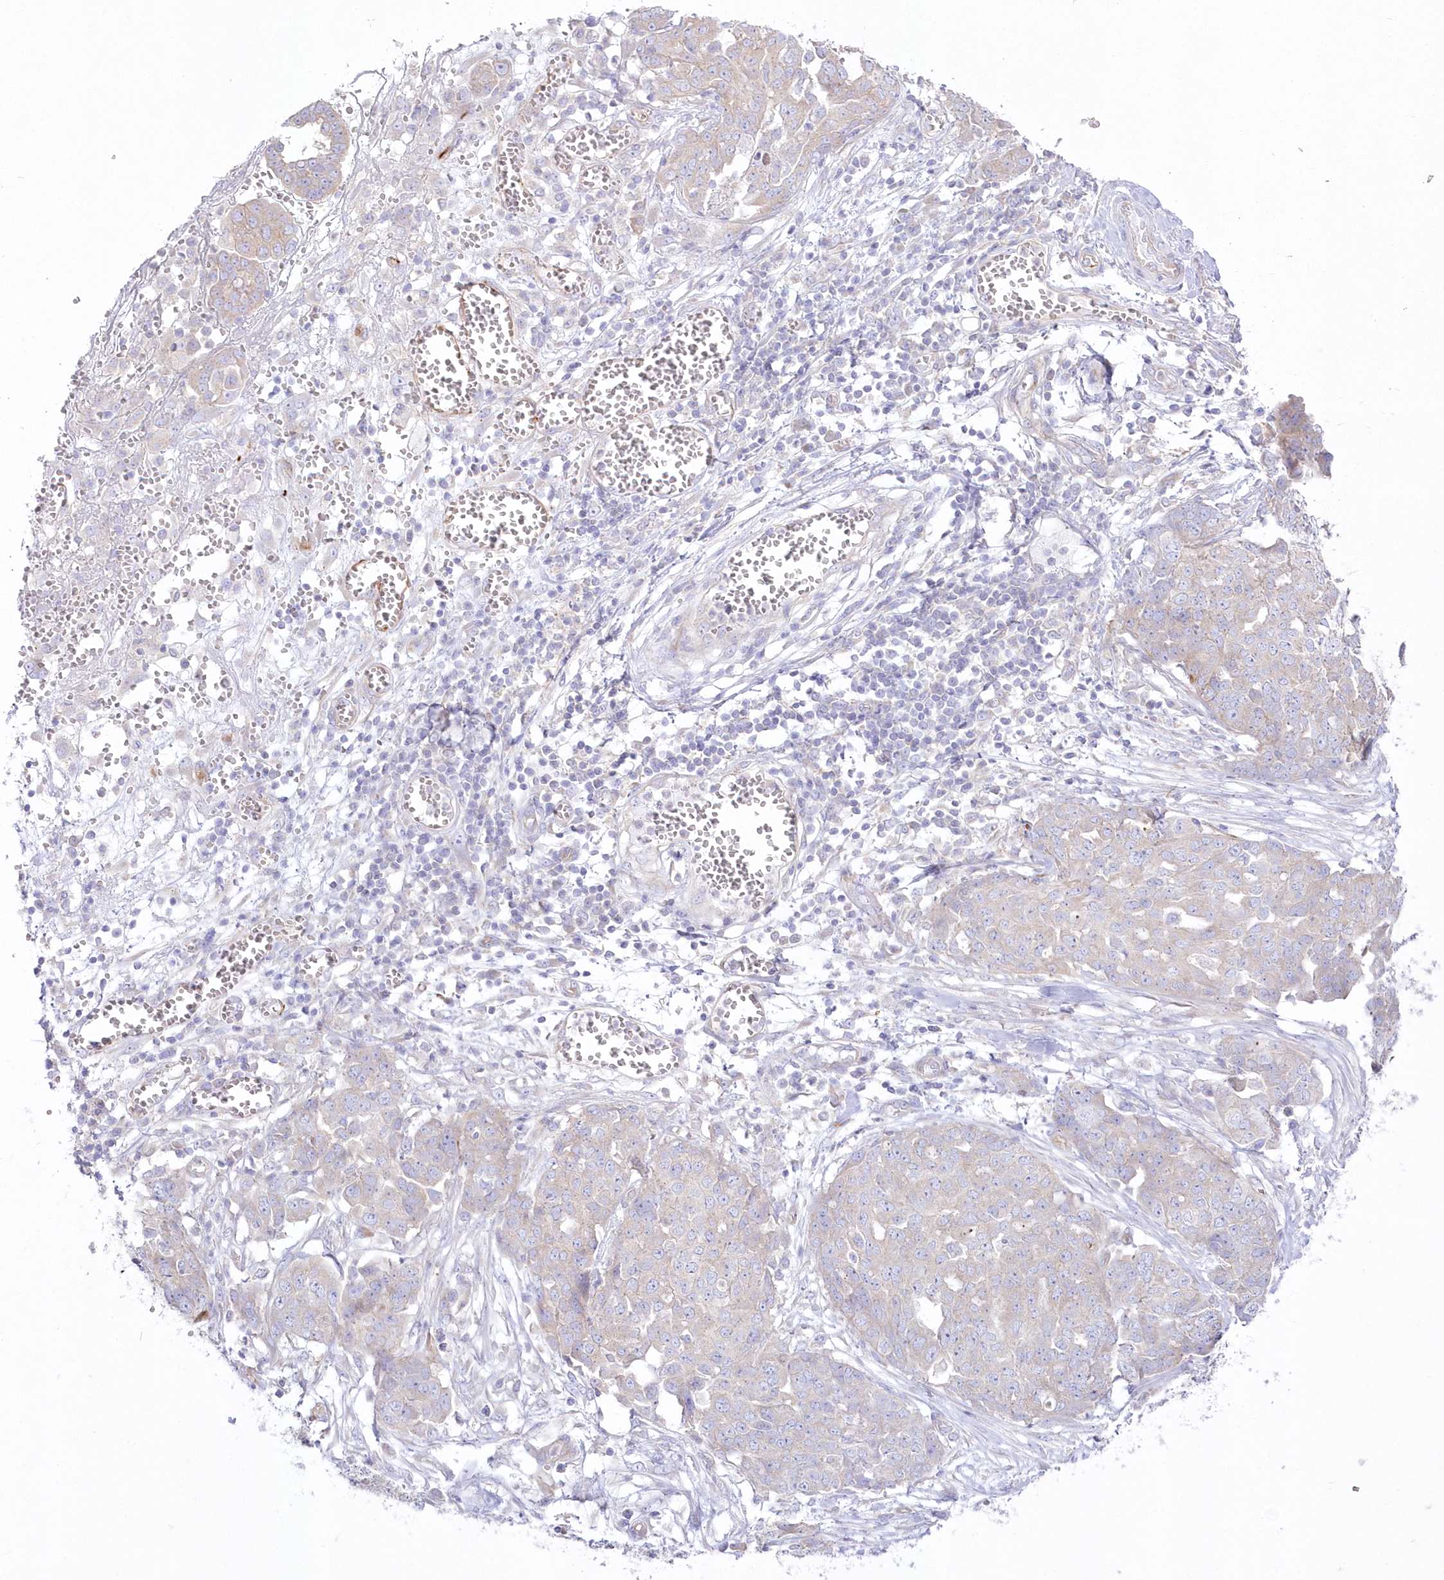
{"staining": {"intensity": "weak", "quantity": ">75%", "location": "cytoplasmic/membranous"}, "tissue": "ovarian cancer", "cell_type": "Tumor cells", "image_type": "cancer", "snomed": [{"axis": "morphology", "description": "Cystadenocarcinoma, serous, NOS"}, {"axis": "topography", "description": "Soft tissue"}, {"axis": "topography", "description": "Ovary"}], "caption": "About >75% of tumor cells in human ovarian serous cystadenocarcinoma exhibit weak cytoplasmic/membranous protein expression as visualized by brown immunohistochemical staining.", "gene": "ZNF843", "patient": {"sex": "female", "age": 57}}